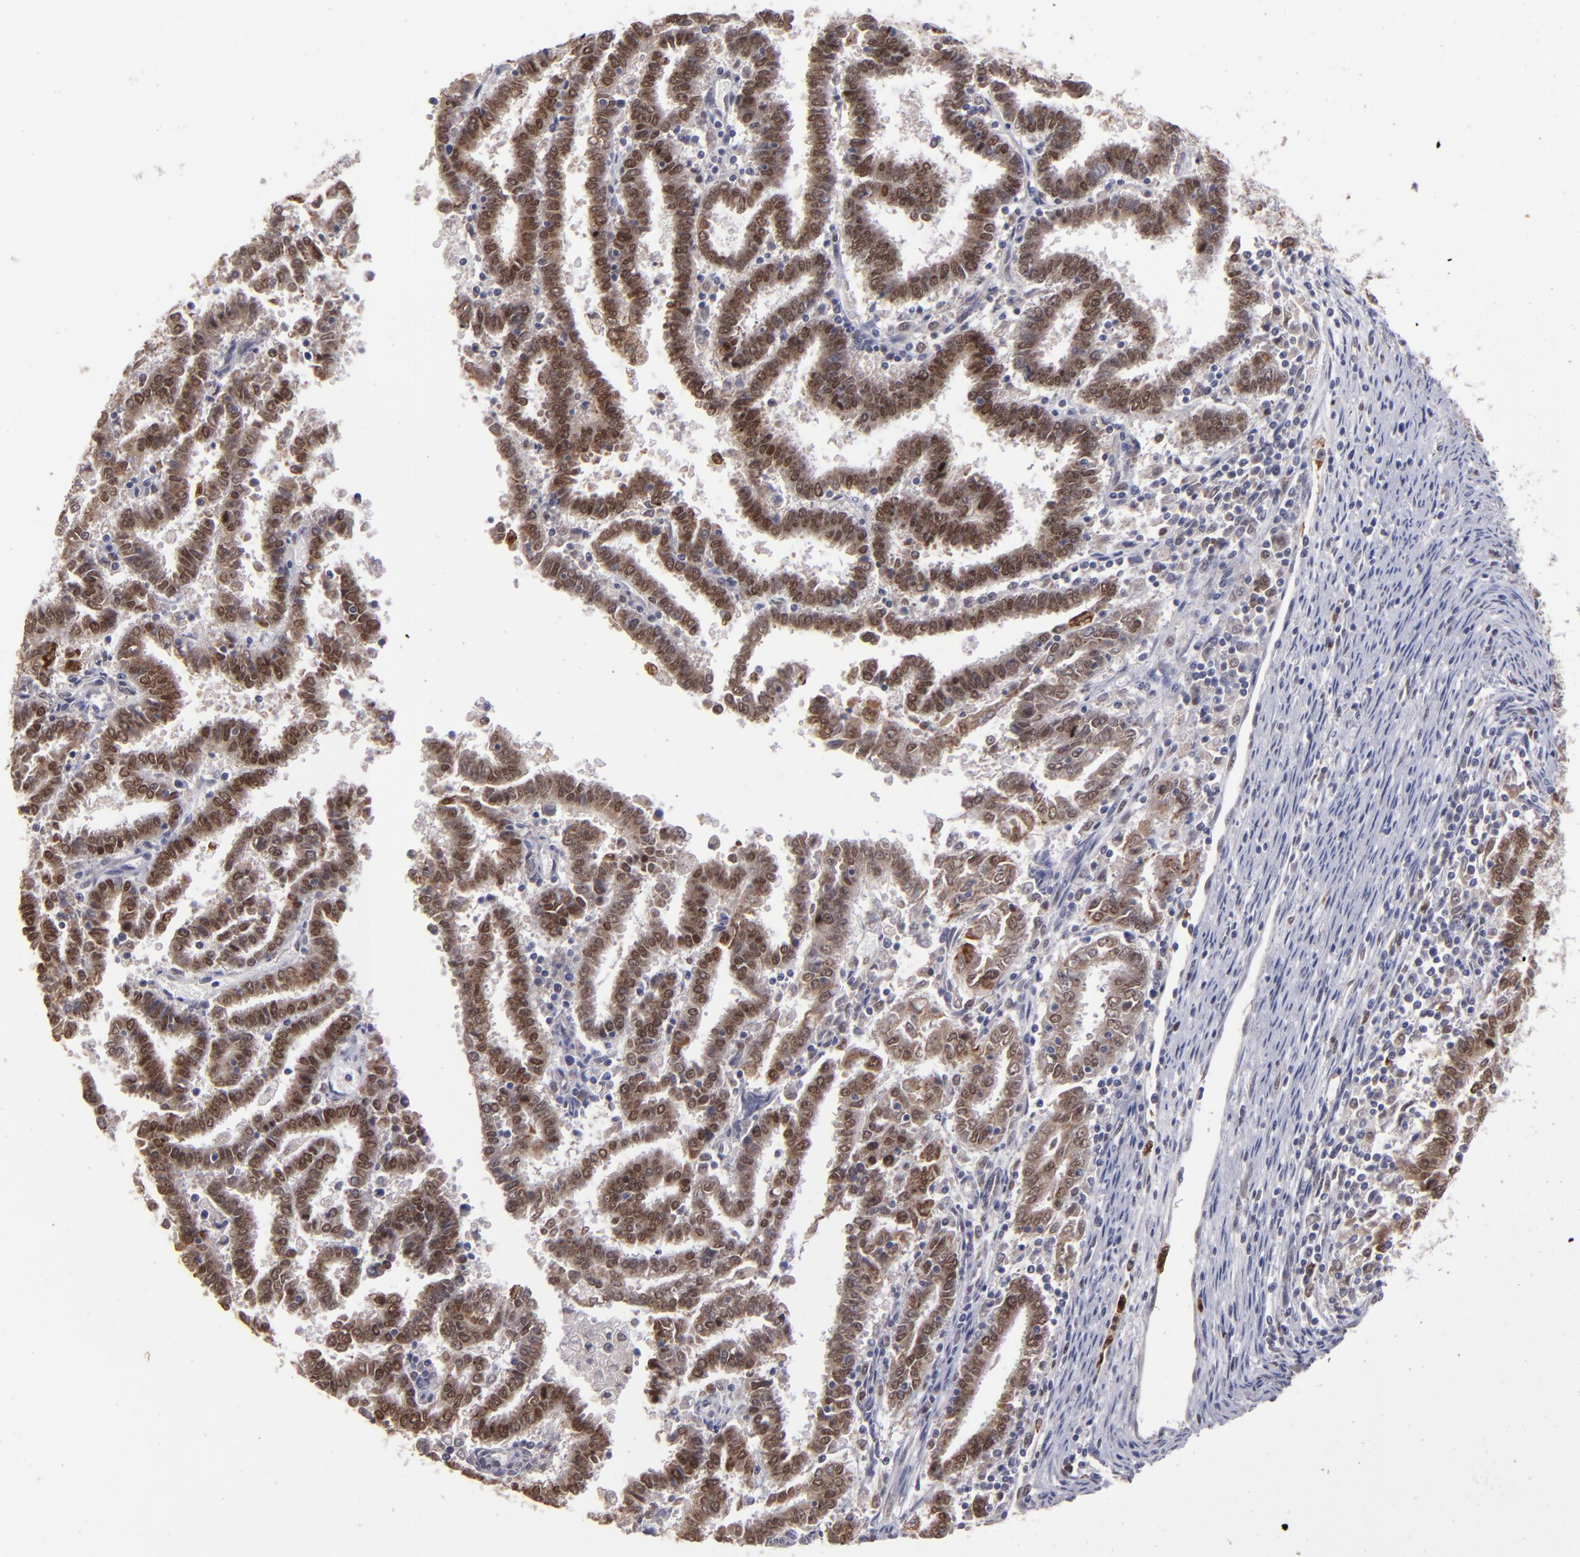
{"staining": {"intensity": "strong", "quantity": ">75%", "location": "nuclear"}, "tissue": "endometrial cancer", "cell_type": "Tumor cells", "image_type": "cancer", "snomed": [{"axis": "morphology", "description": "Adenocarcinoma, NOS"}, {"axis": "topography", "description": "Uterus"}], "caption": "The immunohistochemical stain highlights strong nuclear staining in tumor cells of endometrial cancer tissue. The staining was performed using DAB to visualize the protein expression in brown, while the nuclei were stained in blue with hematoxylin (Magnification: 20x).", "gene": "RREB1", "patient": {"sex": "female", "age": 83}}